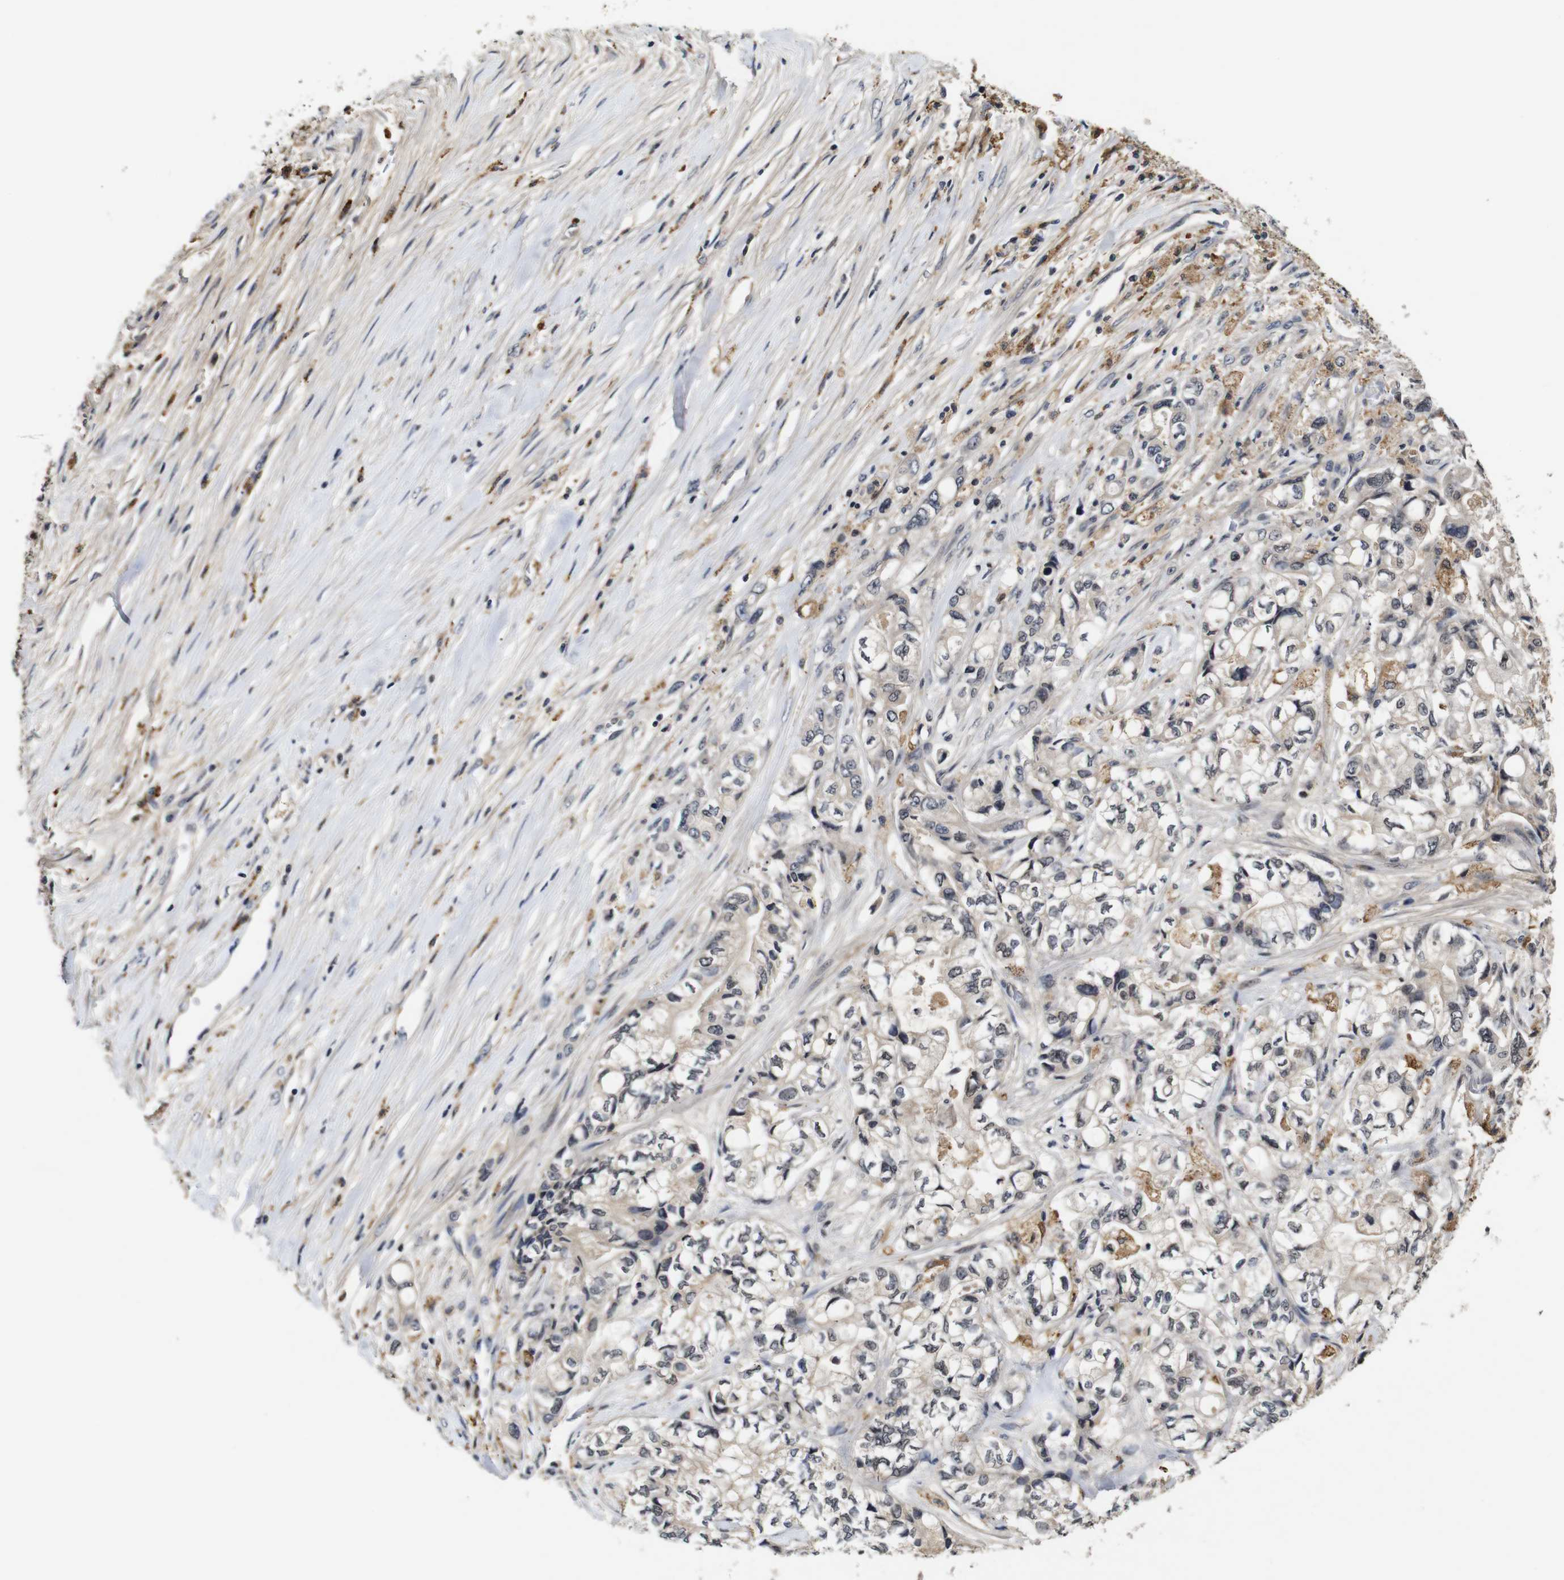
{"staining": {"intensity": "weak", "quantity": "25%-75%", "location": "cytoplasmic/membranous"}, "tissue": "pancreatic cancer", "cell_type": "Tumor cells", "image_type": "cancer", "snomed": [{"axis": "morphology", "description": "Adenocarcinoma, NOS"}, {"axis": "topography", "description": "Pancreas"}], "caption": "Immunohistochemical staining of adenocarcinoma (pancreatic) reveals low levels of weak cytoplasmic/membranous protein positivity in approximately 25%-75% of tumor cells. The protein of interest is shown in brown color, while the nuclei are stained blue.", "gene": "MYC", "patient": {"sex": "male", "age": 79}}